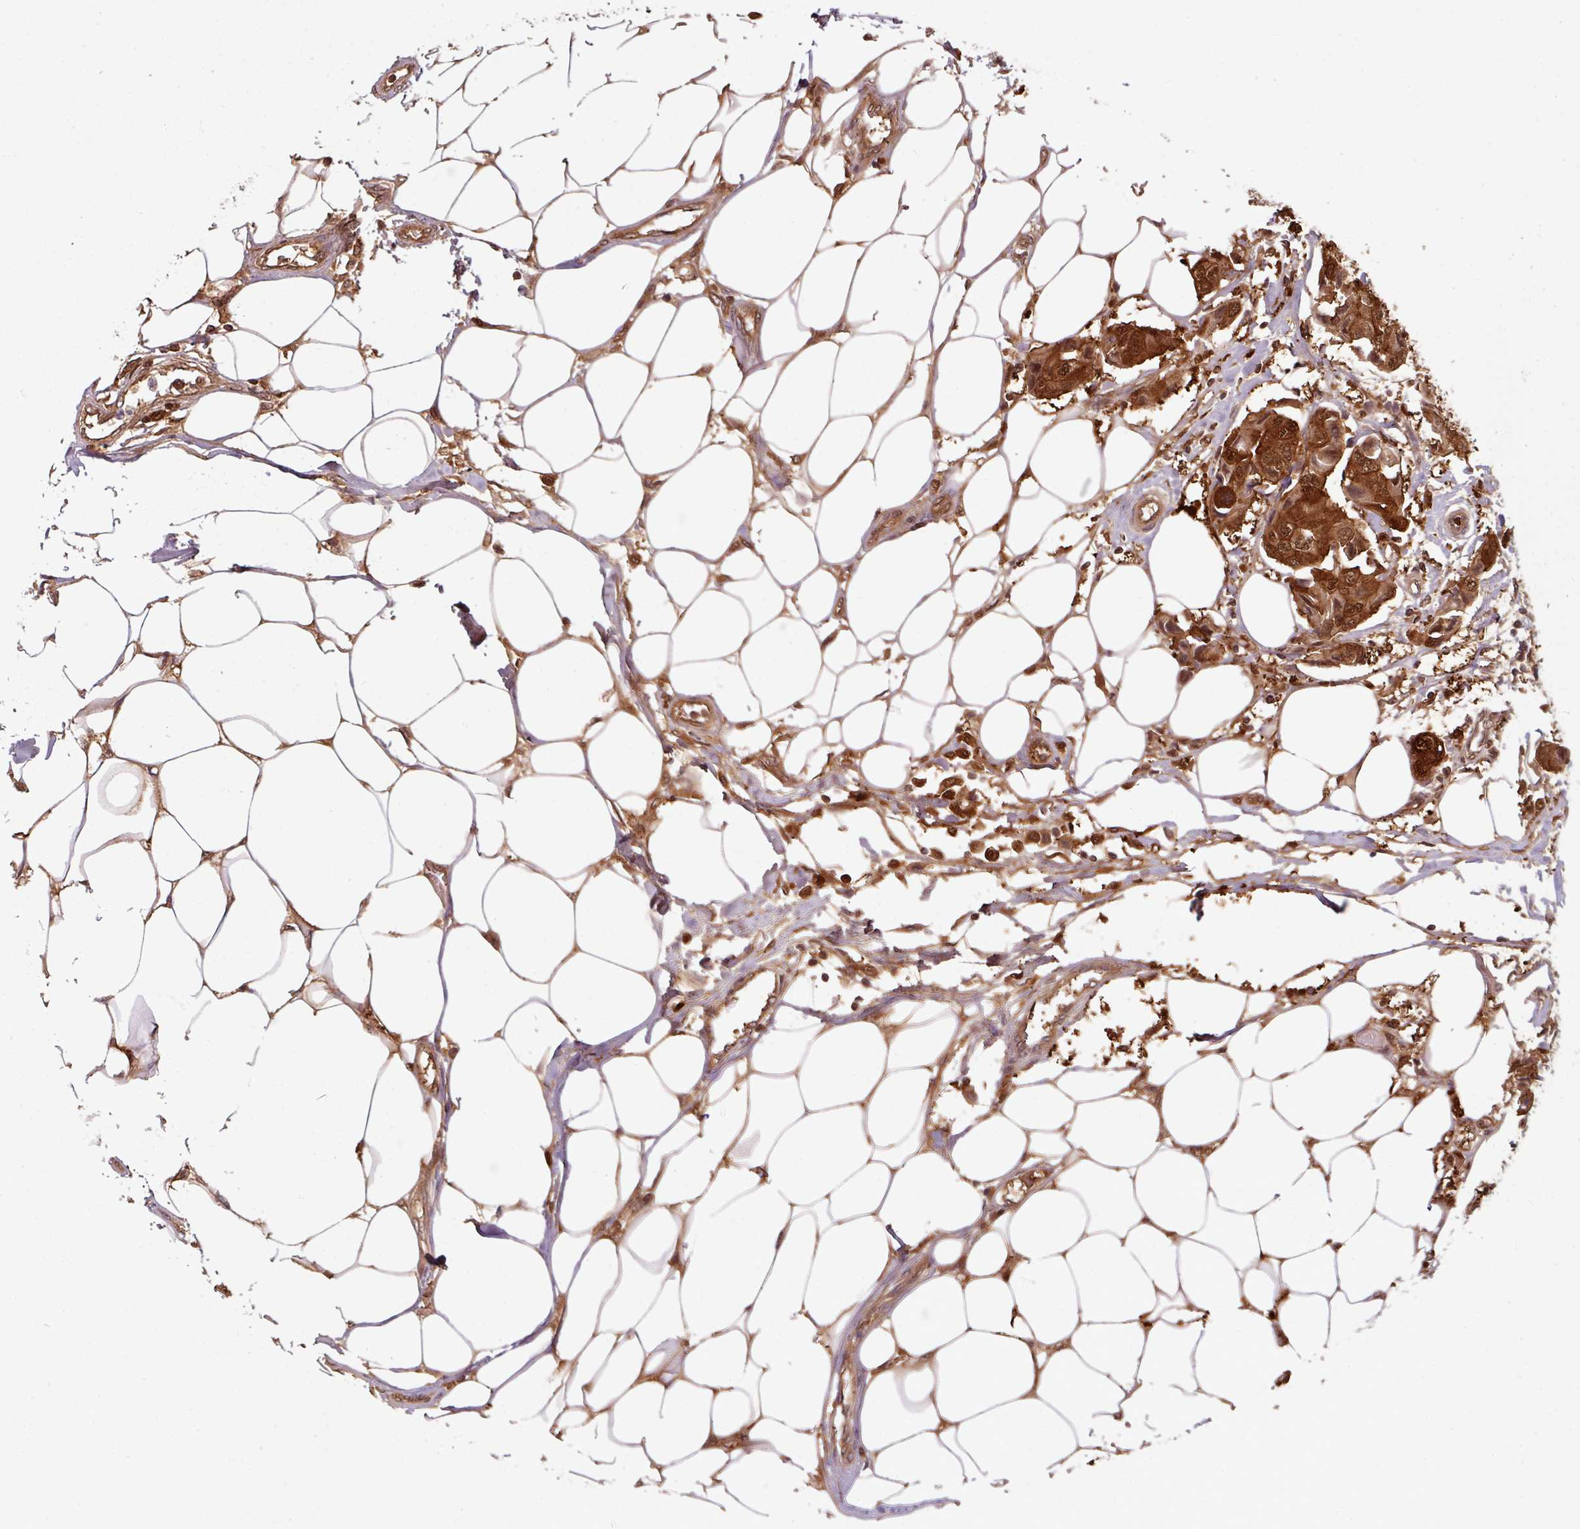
{"staining": {"intensity": "strong", "quantity": ">75%", "location": "cytoplasmic/membranous,nuclear"}, "tissue": "breast cancer", "cell_type": "Tumor cells", "image_type": "cancer", "snomed": [{"axis": "morphology", "description": "Duct carcinoma"}, {"axis": "topography", "description": "Breast"}, {"axis": "topography", "description": "Lymph node"}], "caption": "Intraductal carcinoma (breast) stained for a protein demonstrates strong cytoplasmic/membranous and nuclear positivity in tumor cells.", "gene": "KCTD11", "patient": {"sex": "female", "age": 80}}